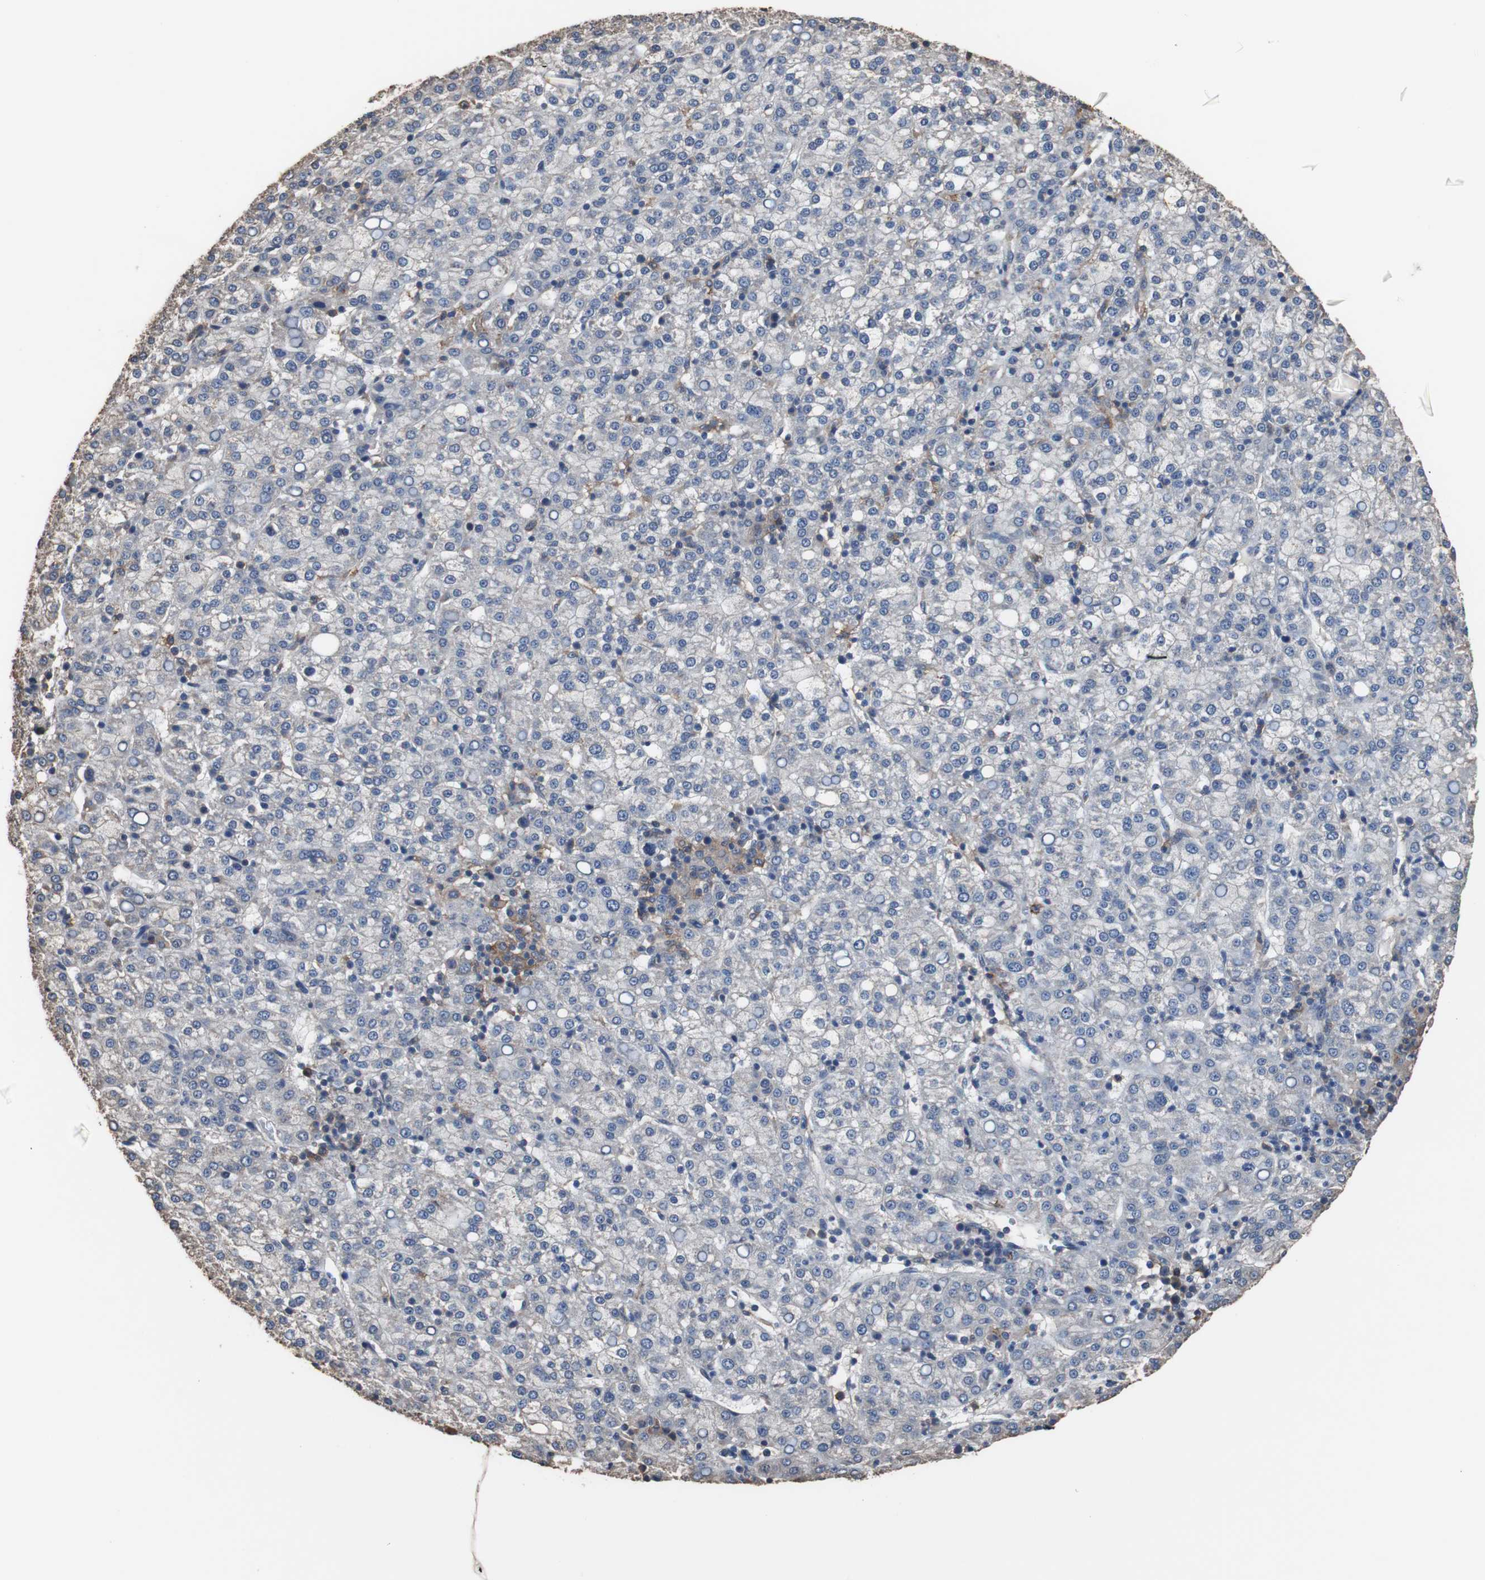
{"staining": {"intensity": "weak", "quantity": "<25%", "location": "cytoplasmic/membranous"}, "tissue": "liver cancer", "cell_type": "Tumor cells", "image_type": "cancer", "snomed": [{"axis": "morphology", "description": "Carcinoma, Hepatocellular, NOS"}, {"axis": "topography", "description": "Liver"}], "caption": "This photomicrograph is of hepatocellular carcinoma (liver) stained with immunohistochemistry to label a protein in brown with the nuclei are counter-stained blue. There is no positivity in tumor cells.", "gene": "SCIMP", "patient": {"sex": "female", "age": 58}}